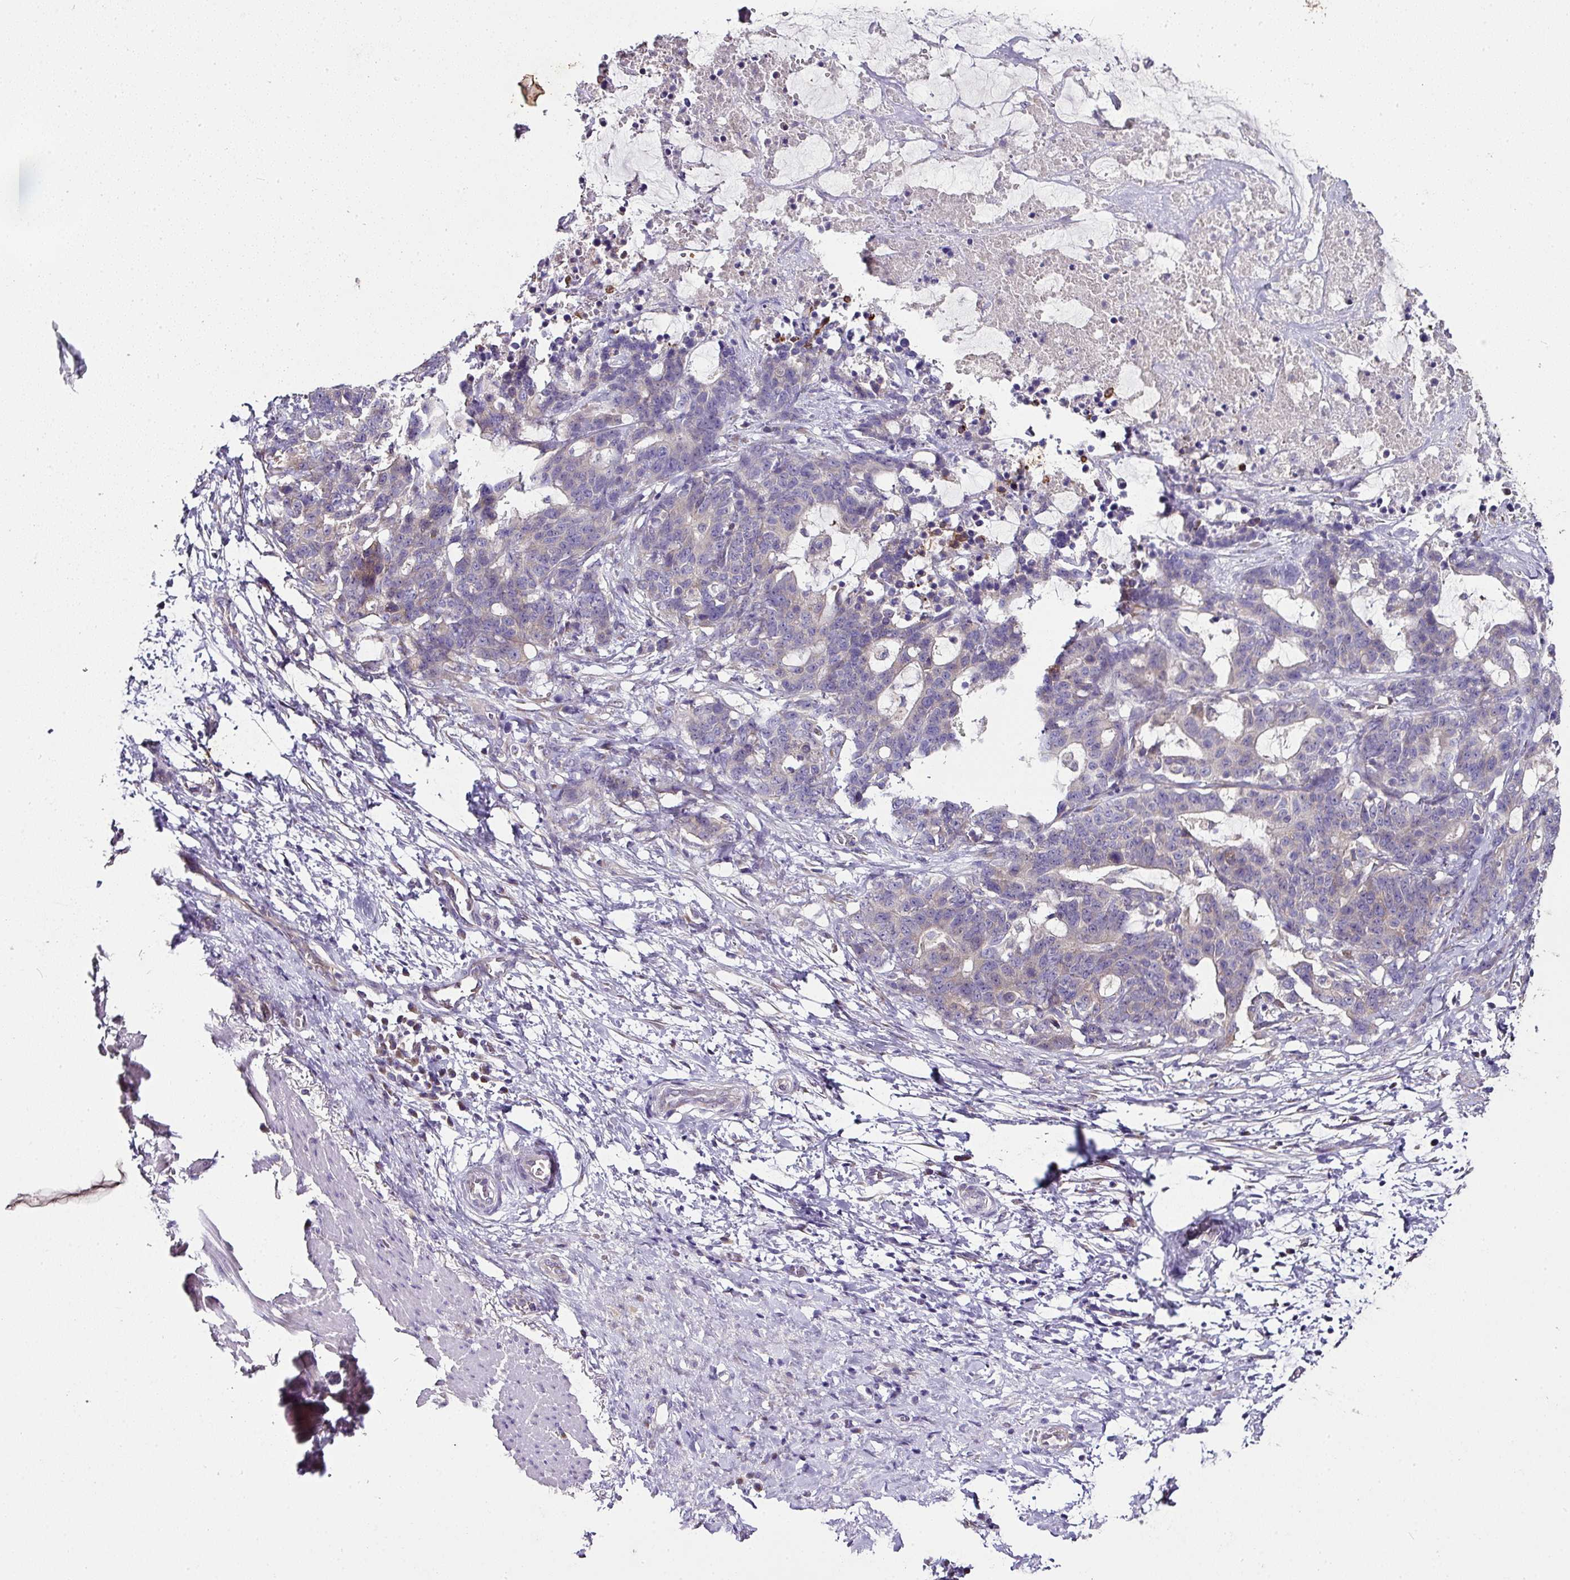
{"staining": {"intensity": "negative", "quantity": "none", "location": "none"}, "tissue": "stomach cancer", "cell_type": "Tumor cells", "image_type": "cancer", "snomed": [{"axis": "morphology", "description": "Normal tissue, NOS"}, {"axis": "morphology", "description": "Adenocarcinoma, NOS"}, {"axis": "topography", "description": "Stomach"}], "caption": "Human stomach adenocarcinoma stained for a protein using immunohistochemistry (IHC) shows no positivity in tumor cells.", "gene": "SKIC2", "patient": {"sex": "female", "age": 64}}